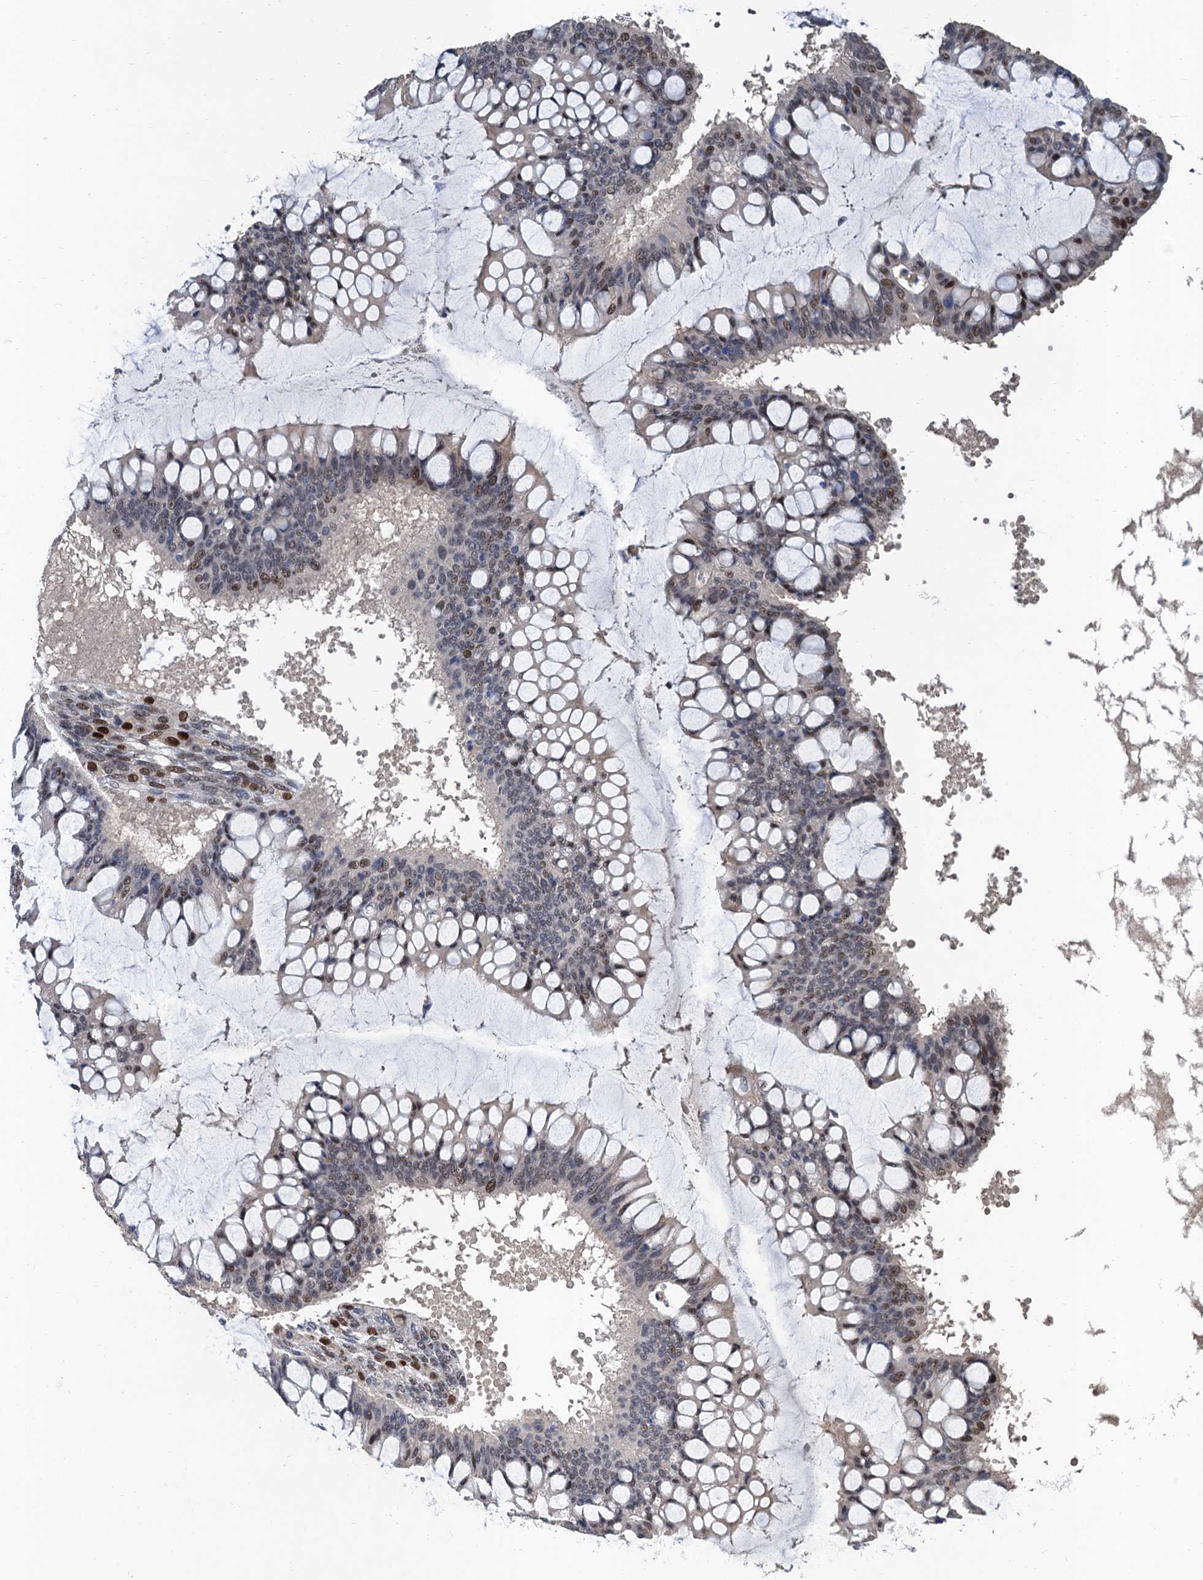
{"staining": {"intensity": "moderate", "quantity": "<25%", "location": "nuclear"}, "tissue": "ovarian cancer", "cell_type": "Tumor cells", "image_type": "cancer", "snomed": [{"axis": "morphology", "description": "Cystadenocarcinoma, mucinous, NOS"}, {"axis": "topography", "description": "Ovary"}], "caption": "A micrograph showing moderate nuclear positivity in about <25% of tumor cells in ovarian cancer, as visualized by brown immunohistochemical staining.", "gene": "TSEN34", "patient": {"sex": "female", "age": 73}}